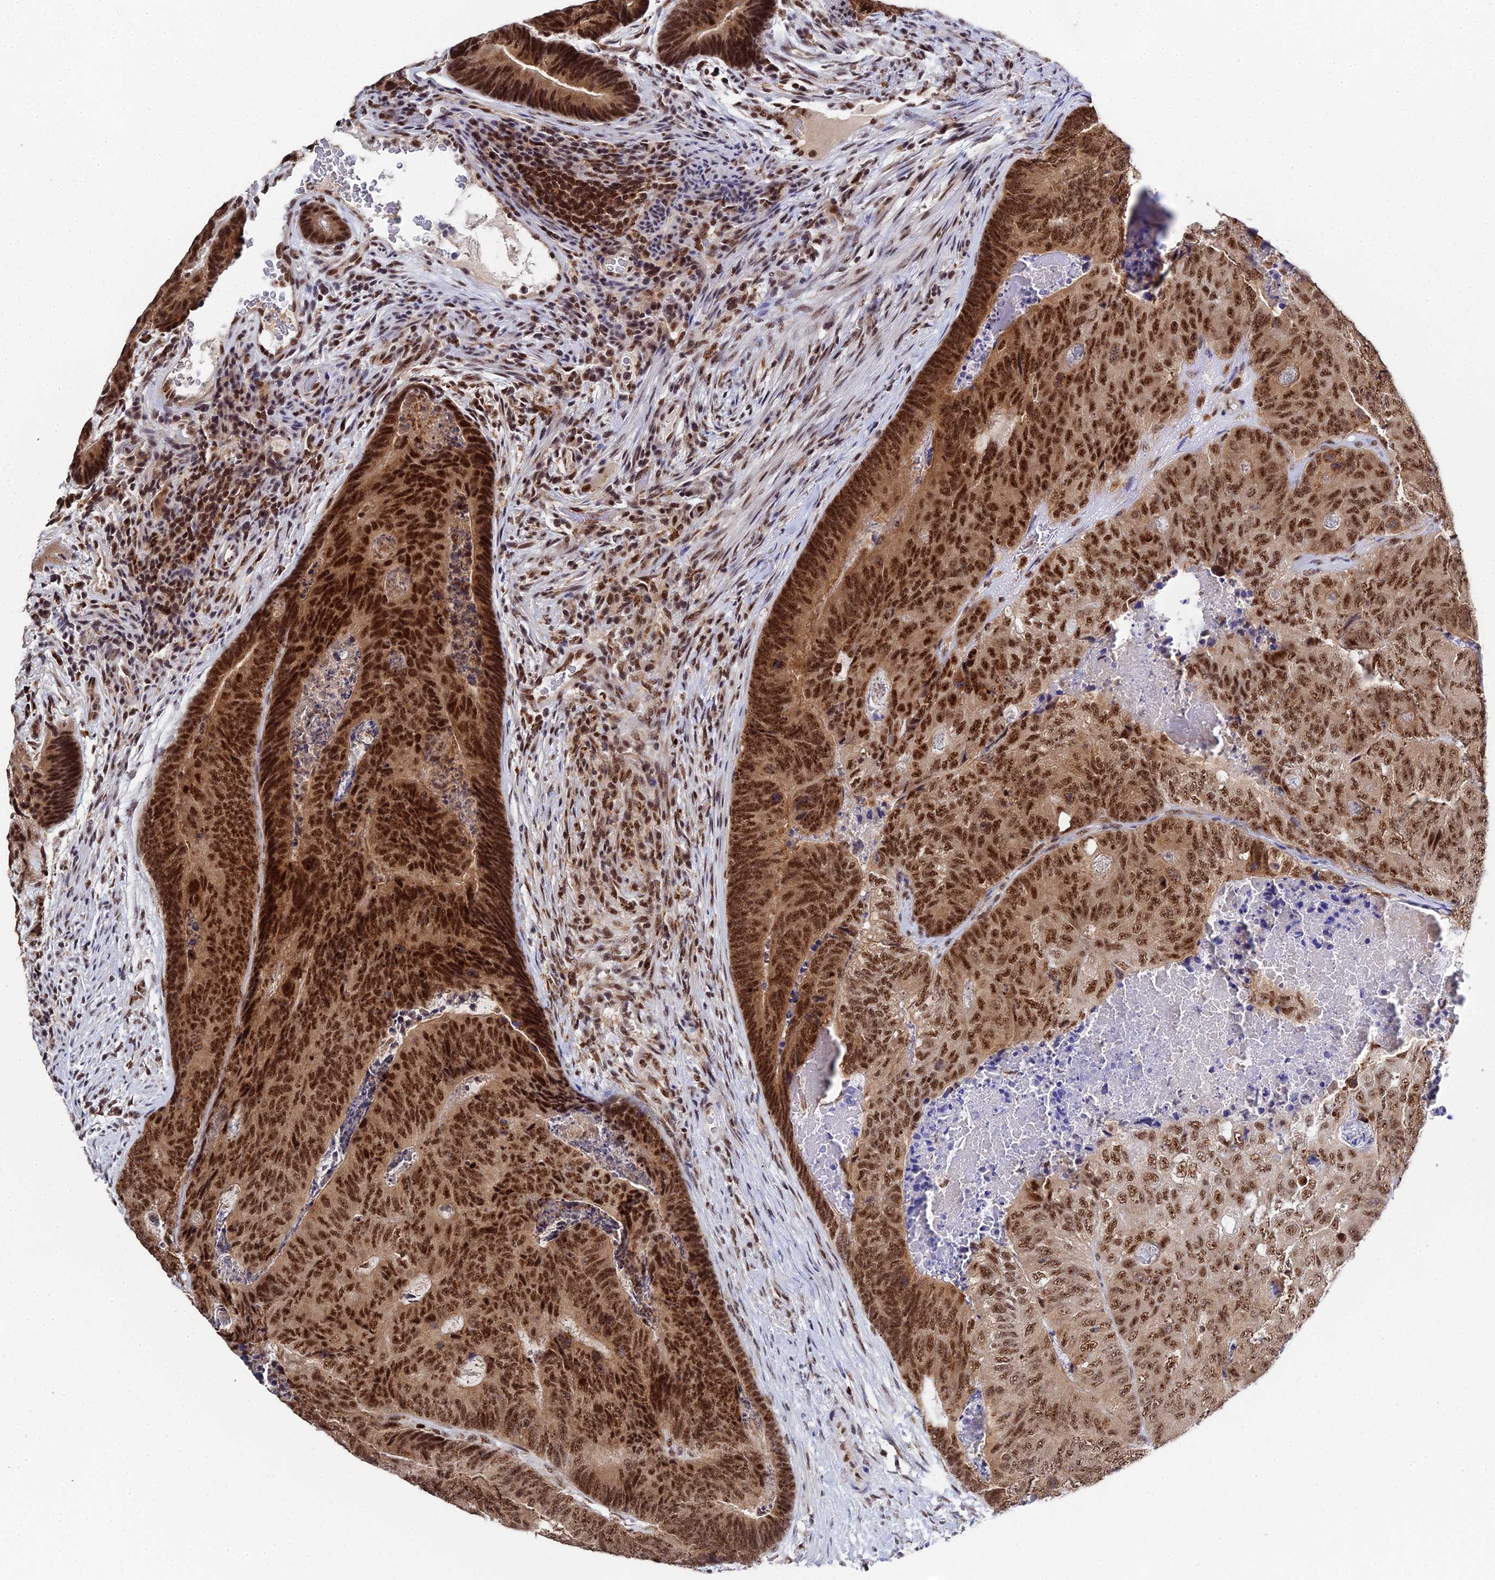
{"staining": {"intensity": "strong", "quantity": ">75%", "location": "cytoplasmic/membranous,nuclear"}, "tissue": "colorectal cancer", "cell_type": "Tumor cells", "image_type": "cancer", "snomed": [{"axis": "morphology", "description": "Adenocarcinoma, NOS"}, {"axis": "topography", "description": "Colon"}], "caption": "Protein analysis of adenocarcinoma (colorectal) tissue exhibits strong cytoplasmic/membranous and nuclear expression in about >75% of tumor cells.", "gene": "MAGOHB", "patient": {"sex": "female", "age": 67}}